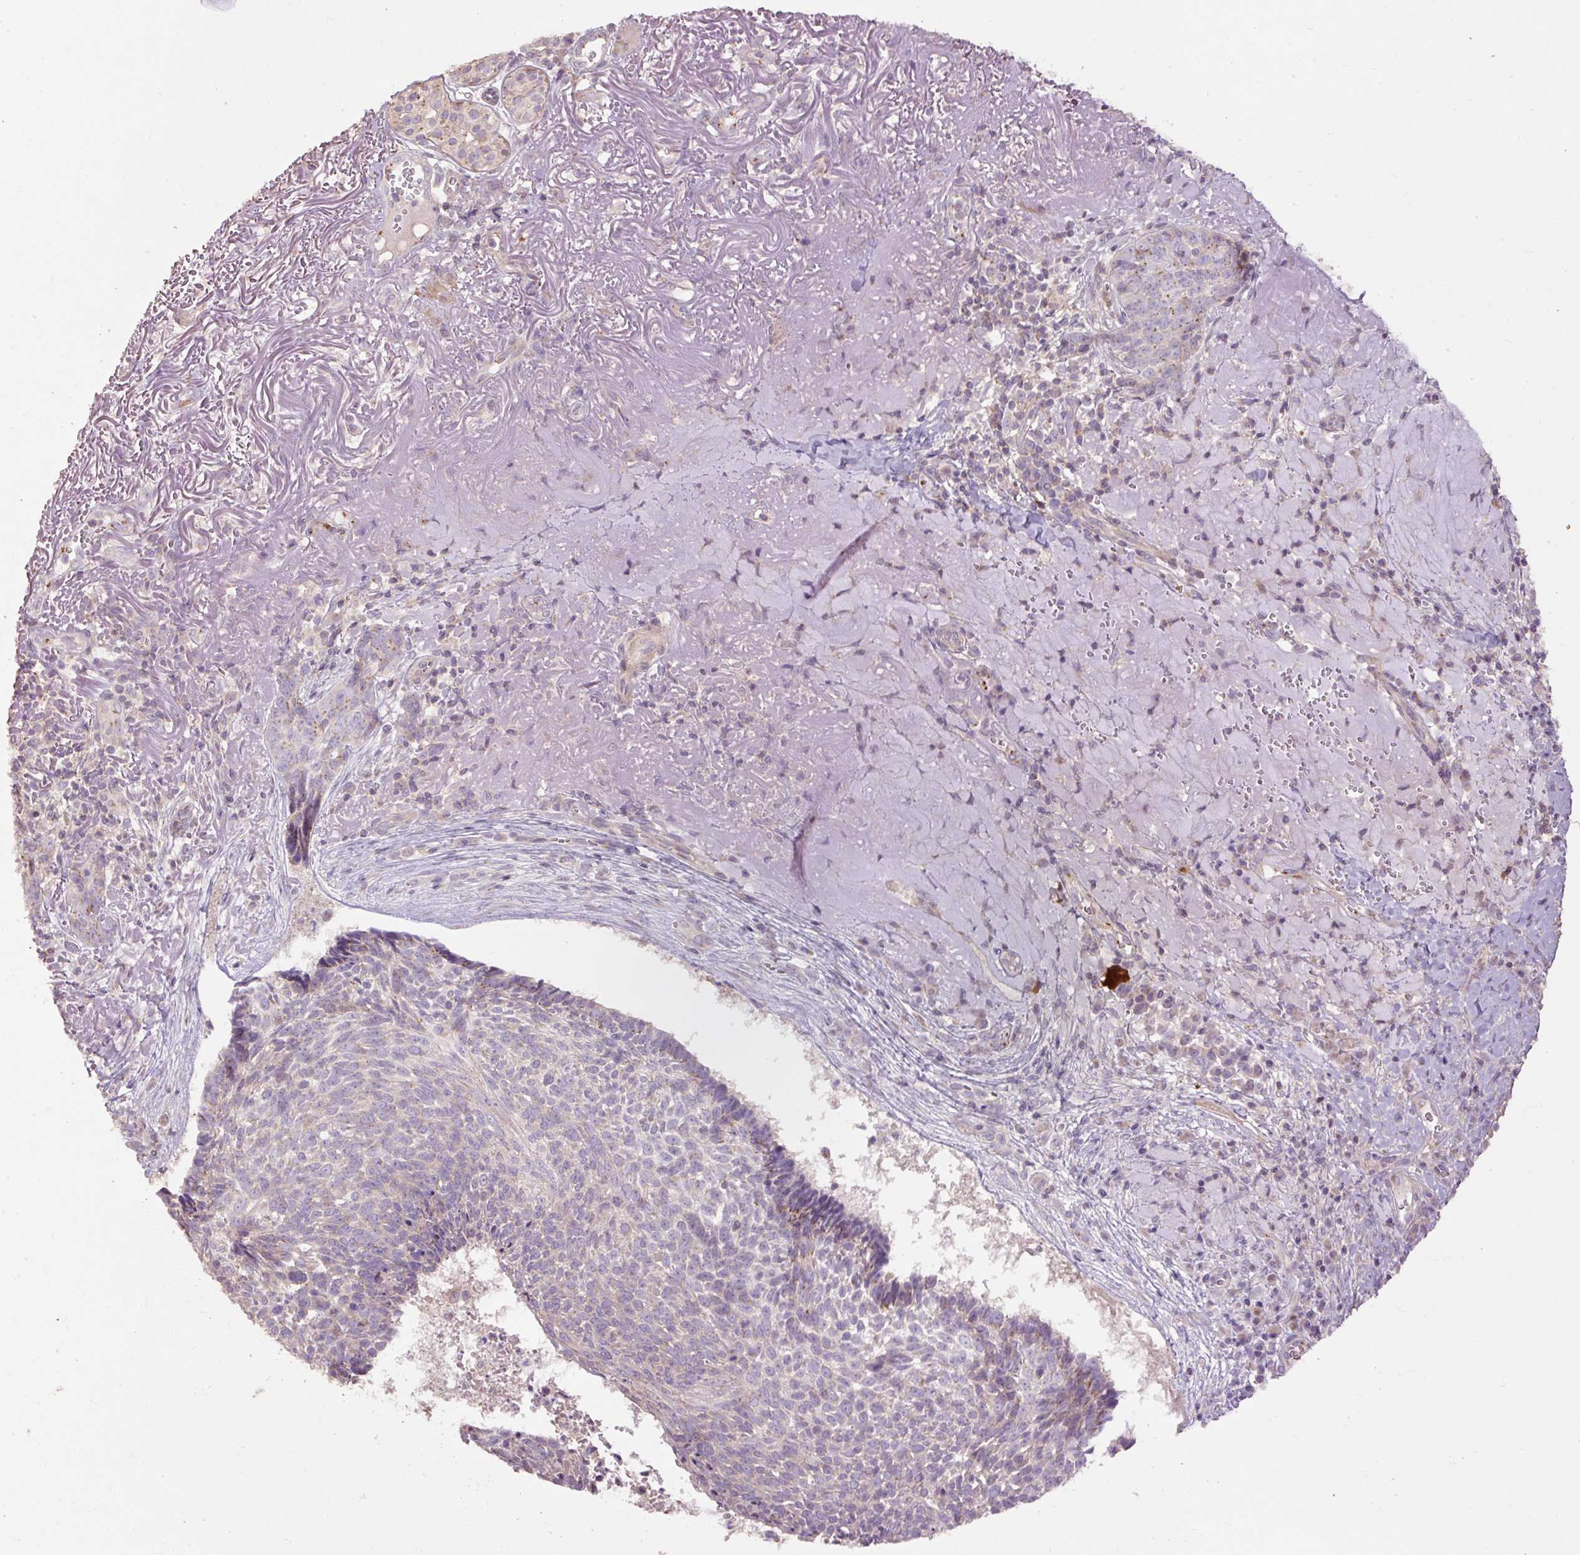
{"staining": {"intensity": "moderate", "quantity": "<25%", "location": "cytoplasmic/membranous"}, "tissue": "skin cancer", "cell_type": "Tumor cells", "image_type": "cancer", "snomed": [{"axis": "morphology", "description": "Basal cell carcinoma"}, {"axis": "topography", "description": "Skin"}, {"axis": "topography", "description": "Skin of face"}], "caption": "Moderate cytoplasmic/membranous positivity for a protein is present in about <25% of tumor cells of skin cancer using IHC.", "gene": "ABR", "patient": {"sex": "female", "age": 95}}